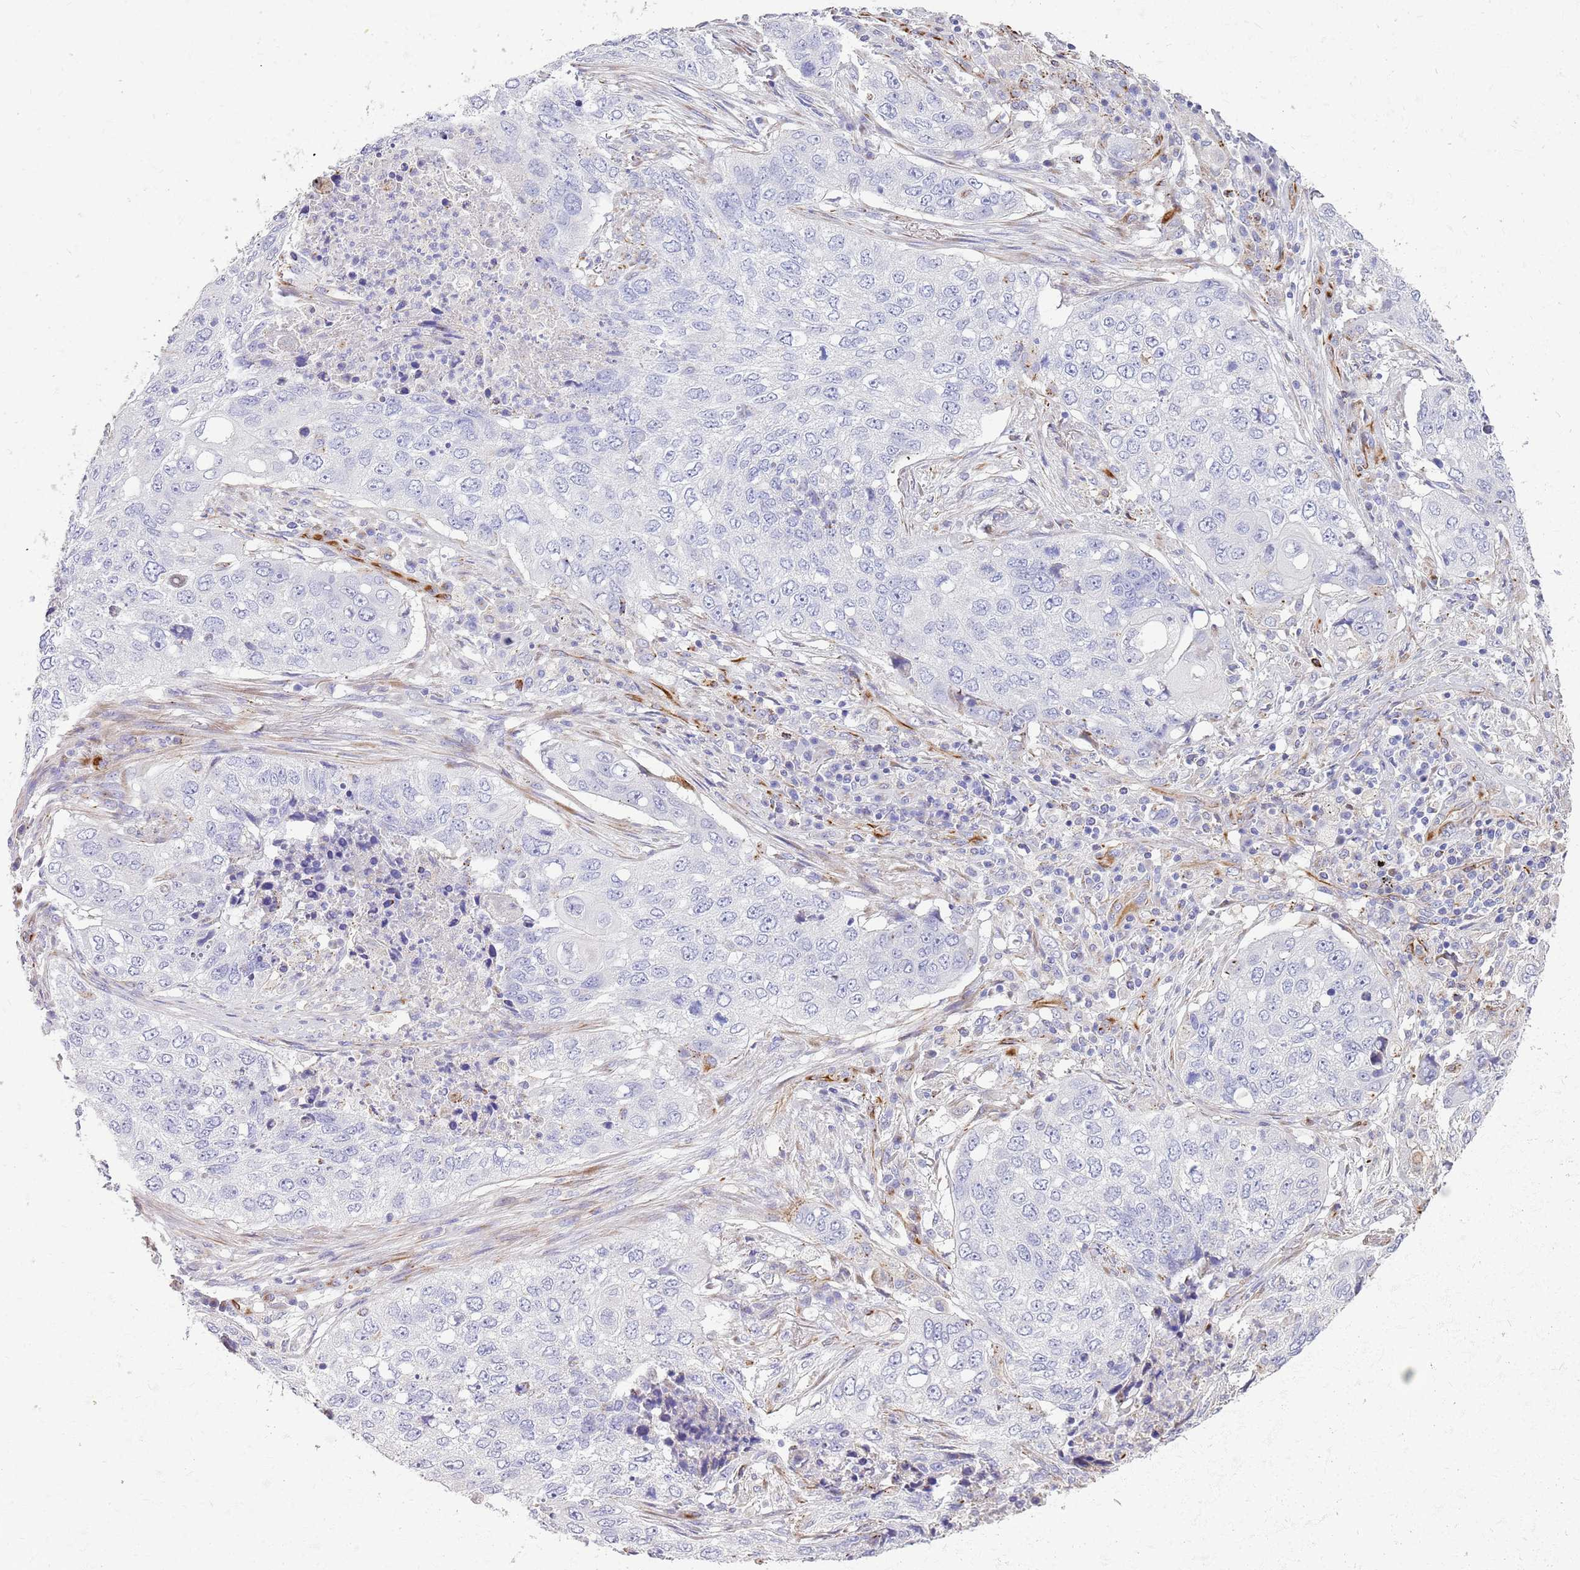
{"staining": {"intensity": "negative", "quantity": "none", "location": "none"}, "tissue": "lung cancer", "cell_type": "Tumor cells", "image_type": "cancer", "snomed": [{"axis": "morphology", "description": "Squamous cell carcinoma, NOS"}, {"axis": "topography", "description": "Lung"}], "caption": "An immunohistochemistry (IHC) photomicrograph of lung cancer is shown. There is no staining in tumor cells of lung cancer. (DAB IHC, high magnification).", "gene": "ZDHHC1", "patient": {"sex": "female", "age": 63}}